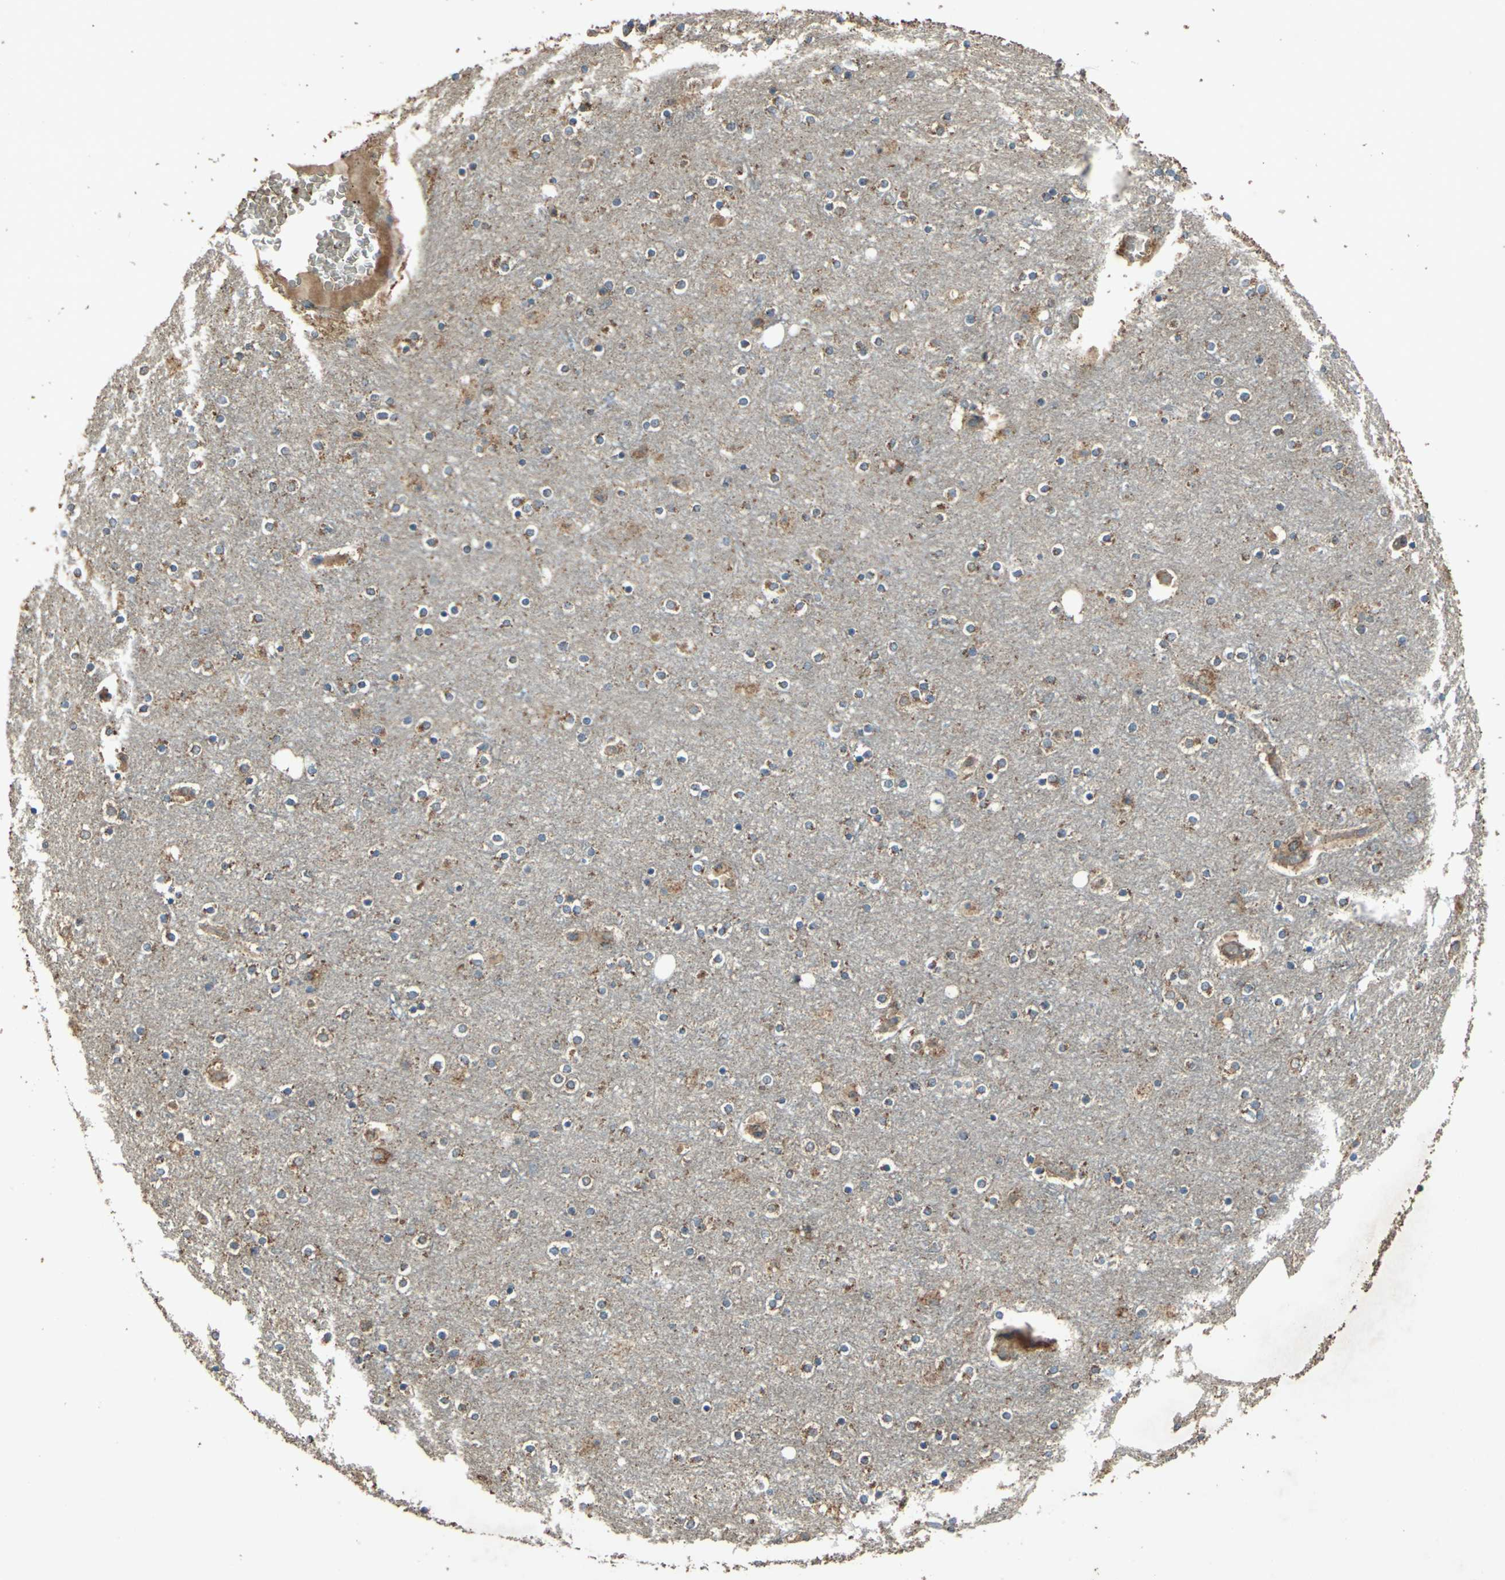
{"staining": {"intensity": "weak", "quantity": ">75%", "location": "cytoplasmic/membranous"}, "tissue": "cerebral cortex", "cell_type": "Endothelial cells", "image_type": "normal", "snomed": [{"axis": "morphology", "description": "Normal tissue, NOS"}, {"axis": "topography", "description": "Cerebral cortex"}], "caption": "Immunohistochemical staining of normal human cerebral cortex reveals >75% levels of weak cytoplasmic/membranous protein staining in approximately >75% of endothelial cells. Nuclei are stained in blue.", "gene": "POLRMT", "patient": {"sex": "female", "age": 54}}